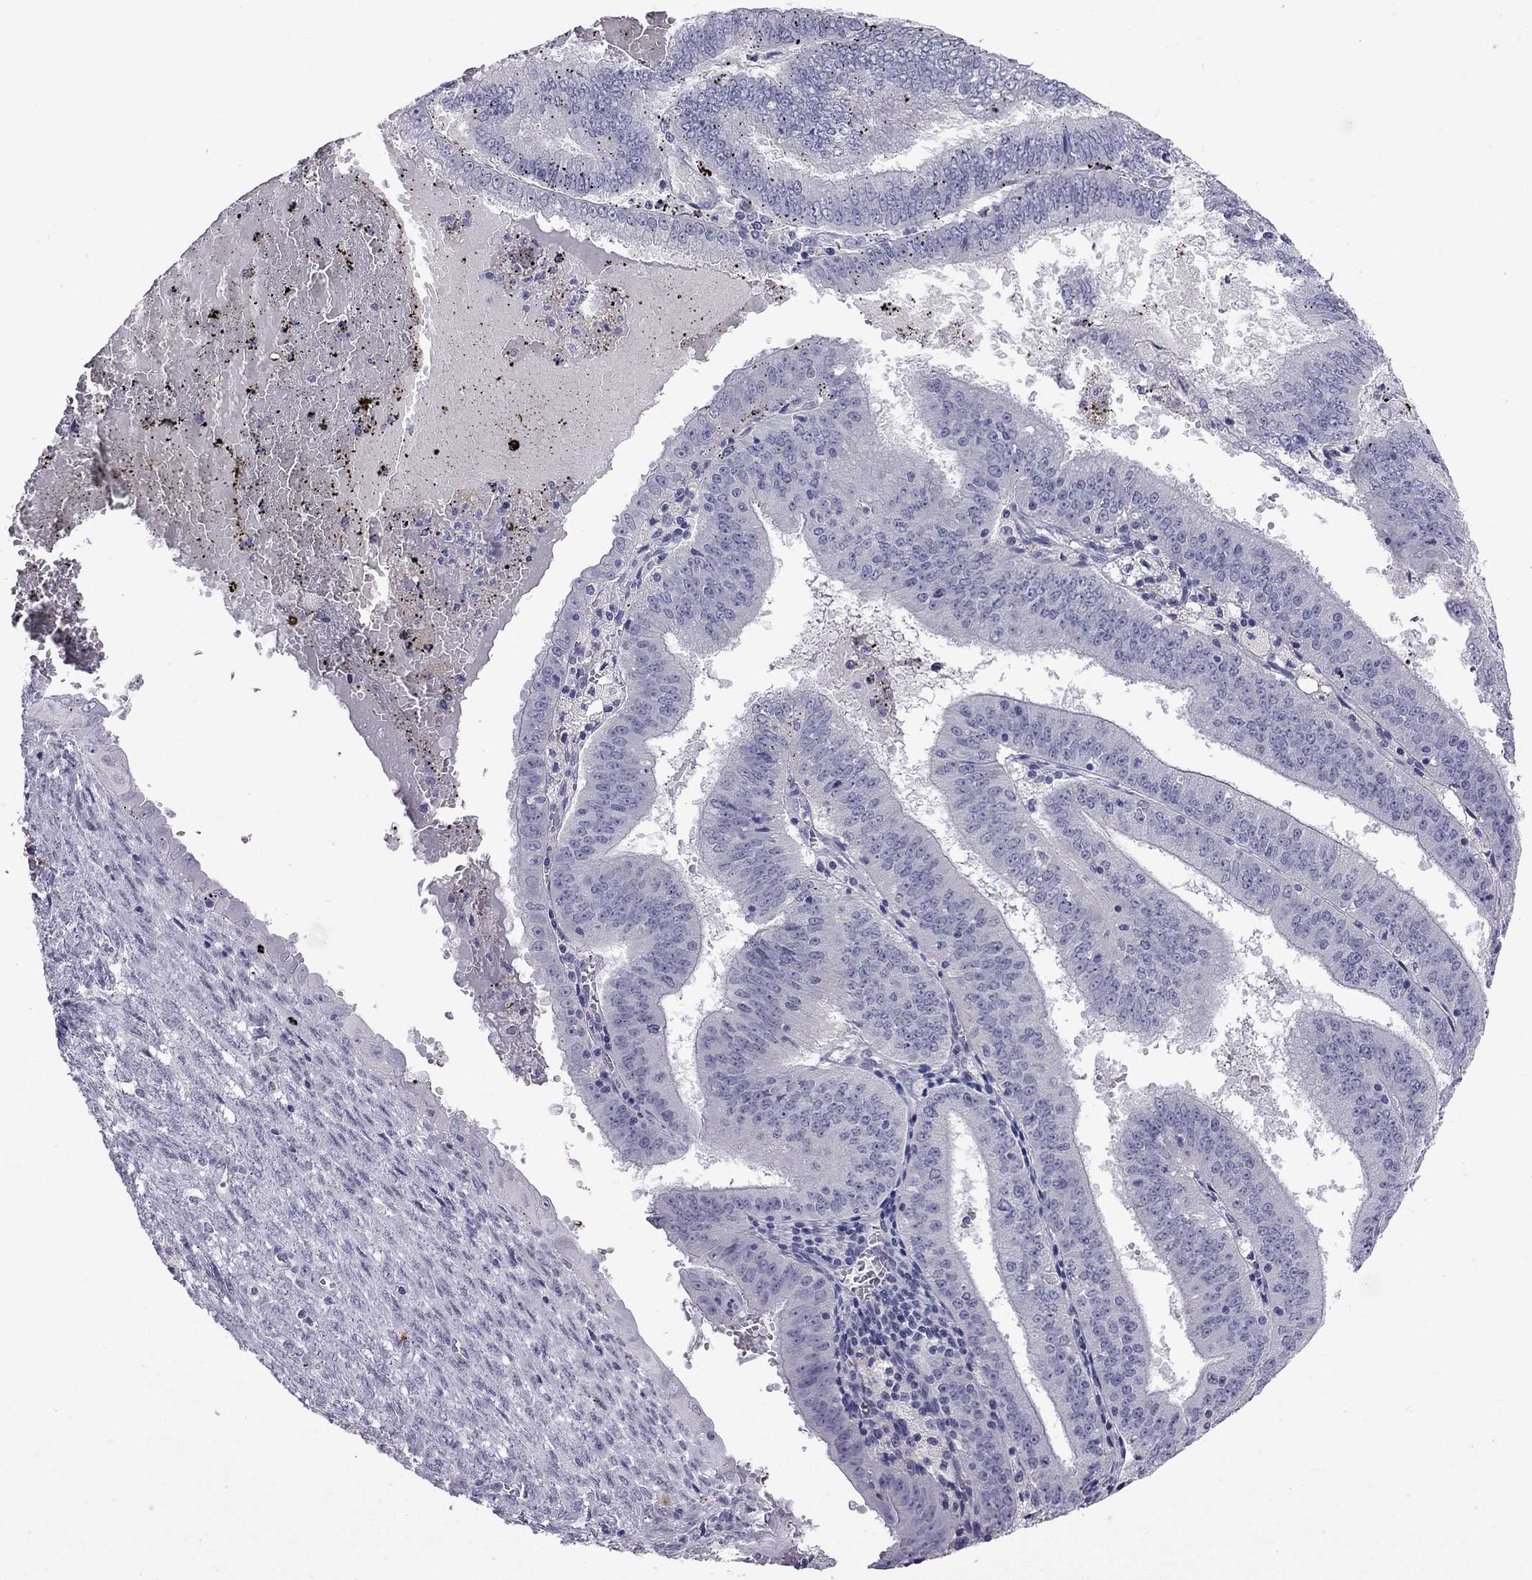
{"staining": {"intensity": "negative", "quantity": "none", "location": "none"}, "tissue": "endometrial cancer", "cell_type": "Tumor cells", "image_type": "cancer", "snomed": [{"axis": "morphology", "description": "Adenocarcinoma, NOS"}, {"axis": "topography", "description": "Endometrium"}], "caption": "High power microscopy photomicrograph of an IHC micrograph of adenocarcinoma (endometrial), revealing no significant expression in tumor cells.", "gene": "RTL9", "patient": {"sex": "female", "age": 66}}